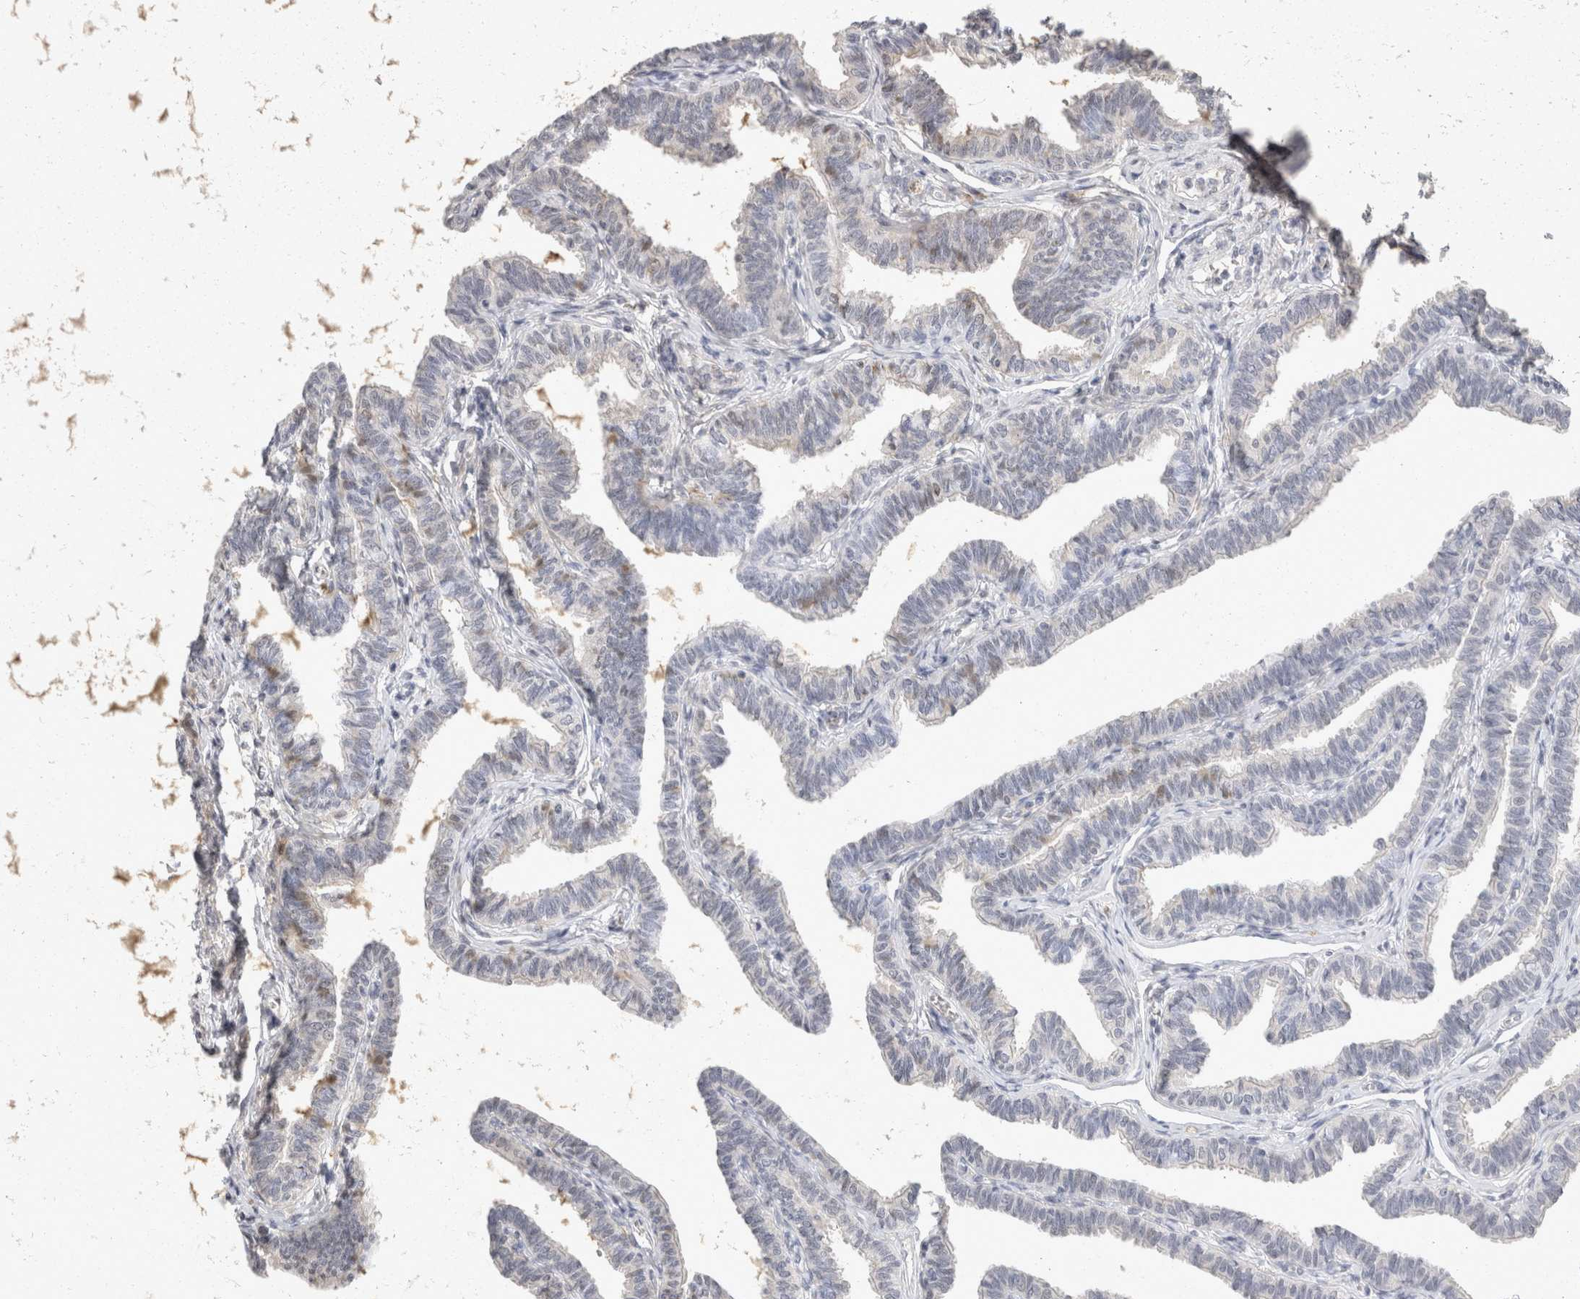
{"staining": {"intensity": "strong", "quantity": "<25%", "location": "cytoplasmic/membranous"}, "tissue": "fallopian tube", "cell_type": "Glandular cells", "image_type": "normal", "snomed": [{"axis": "morphology", "description": "Normal tissue, NOS"}, {"axis": "topography", "description": "Fallopian tube"}, {"axis": "topography", "description": "Ovary"}], "caption": "Protein expression analysis of benign fallopian tube shows strong cytoplasmic/membranous expression in about <25% of glandular cells. Using DAB (3,3'-diaminobenzidine) (brown) and hematoxylin (blue) stains, captured at high magnification using brightfield microscopy.", "gene": "TOM1L2", "patient": {"sex": "female", "age": 23}}